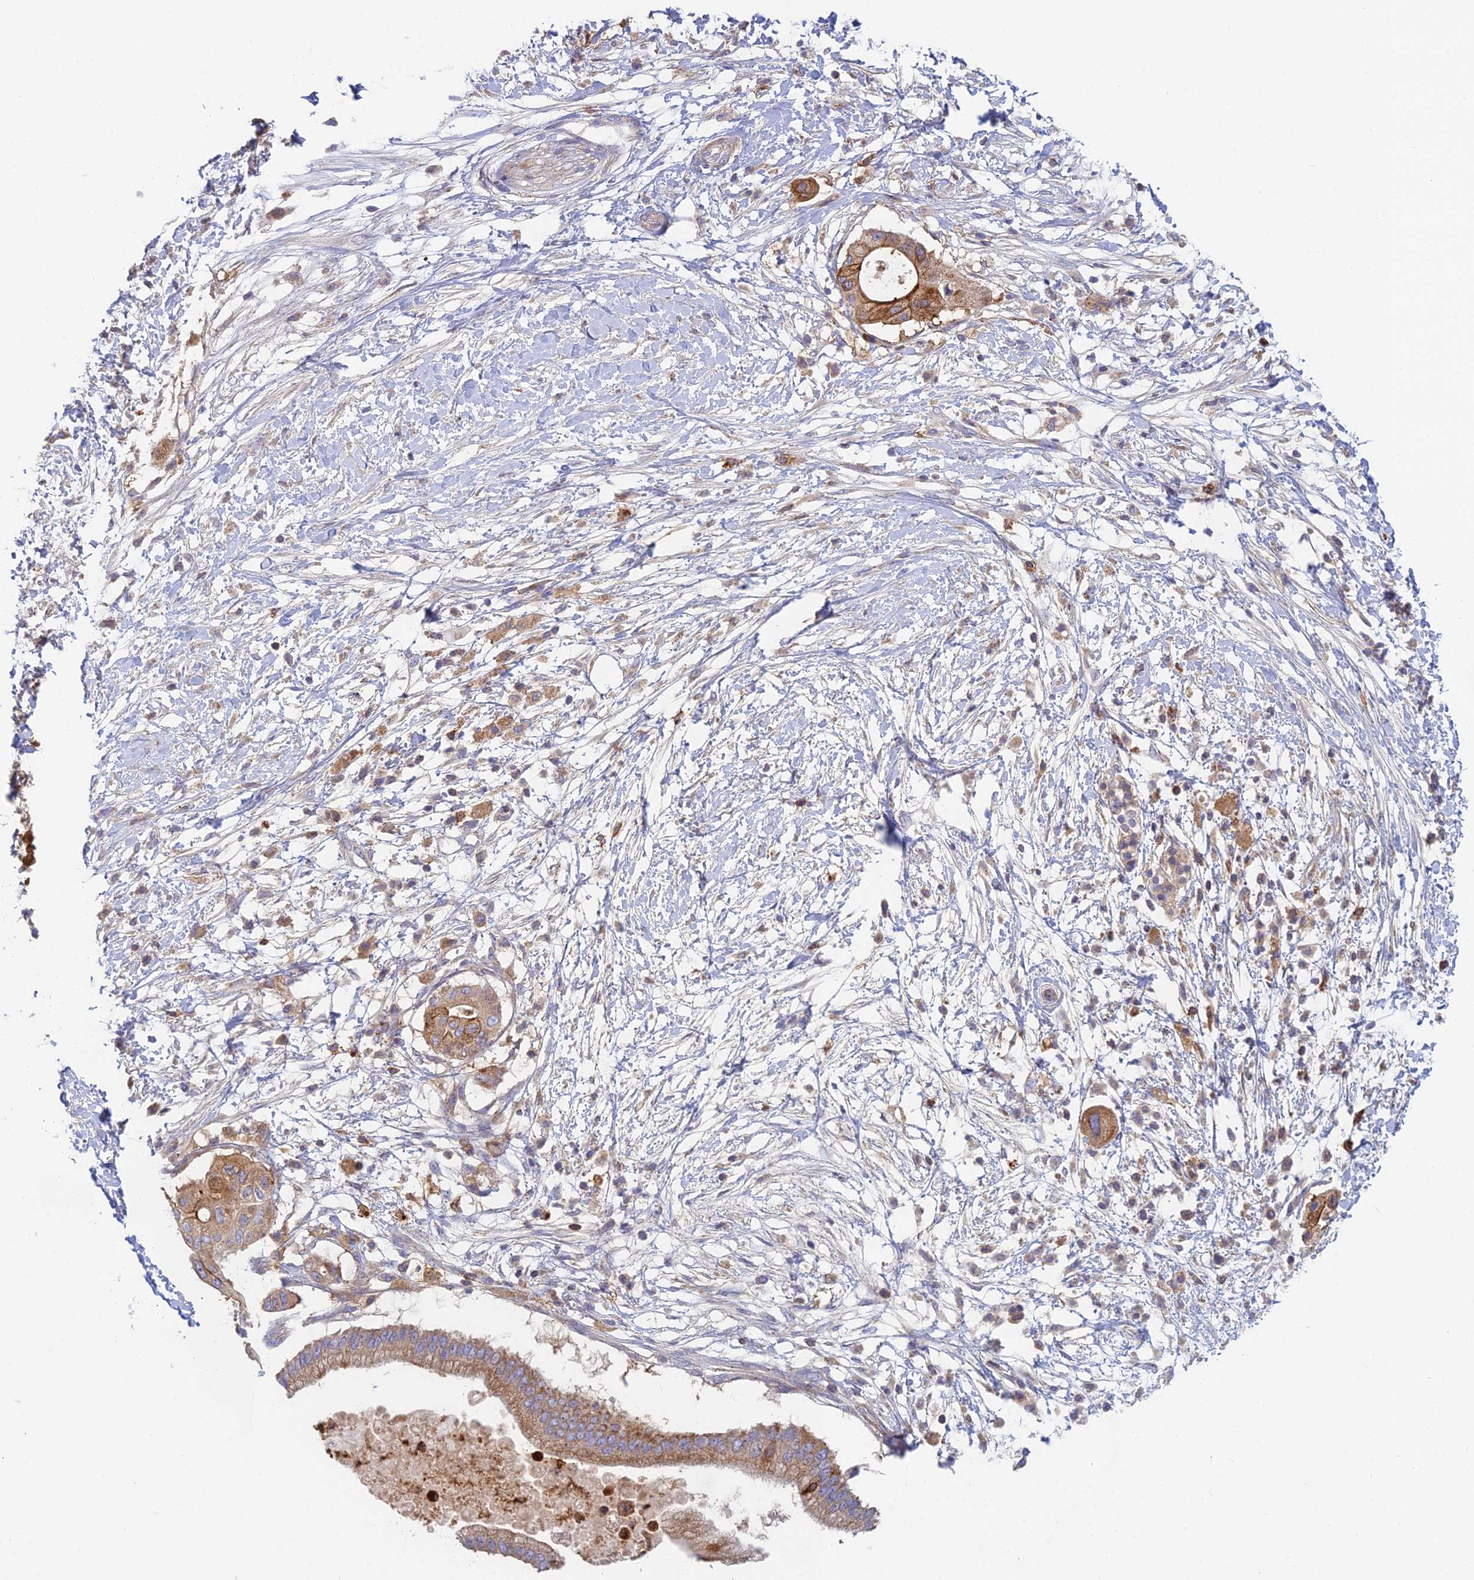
{"staining": {"intensity": "moderate", "quantity": ">75%", "location": "cytoplasmic/membranous"}, "tissue": "pancreatic cancer", "cell_type": "Tumor cells", "image_type": "cancer", "snomed": [{"axis": "morphology", "description": "Adenocarcinoma, NOS"}, {"axis": "topography", "description": "Pancreas"}], "caption": "Tumor cells show moderate cytoplasmic/membranous positivity in about >75% of cells in pancreatic cancer (adenocarcinoma).", "gene": "IFTAP", "patient": {"sex": "male", "age": 68}}